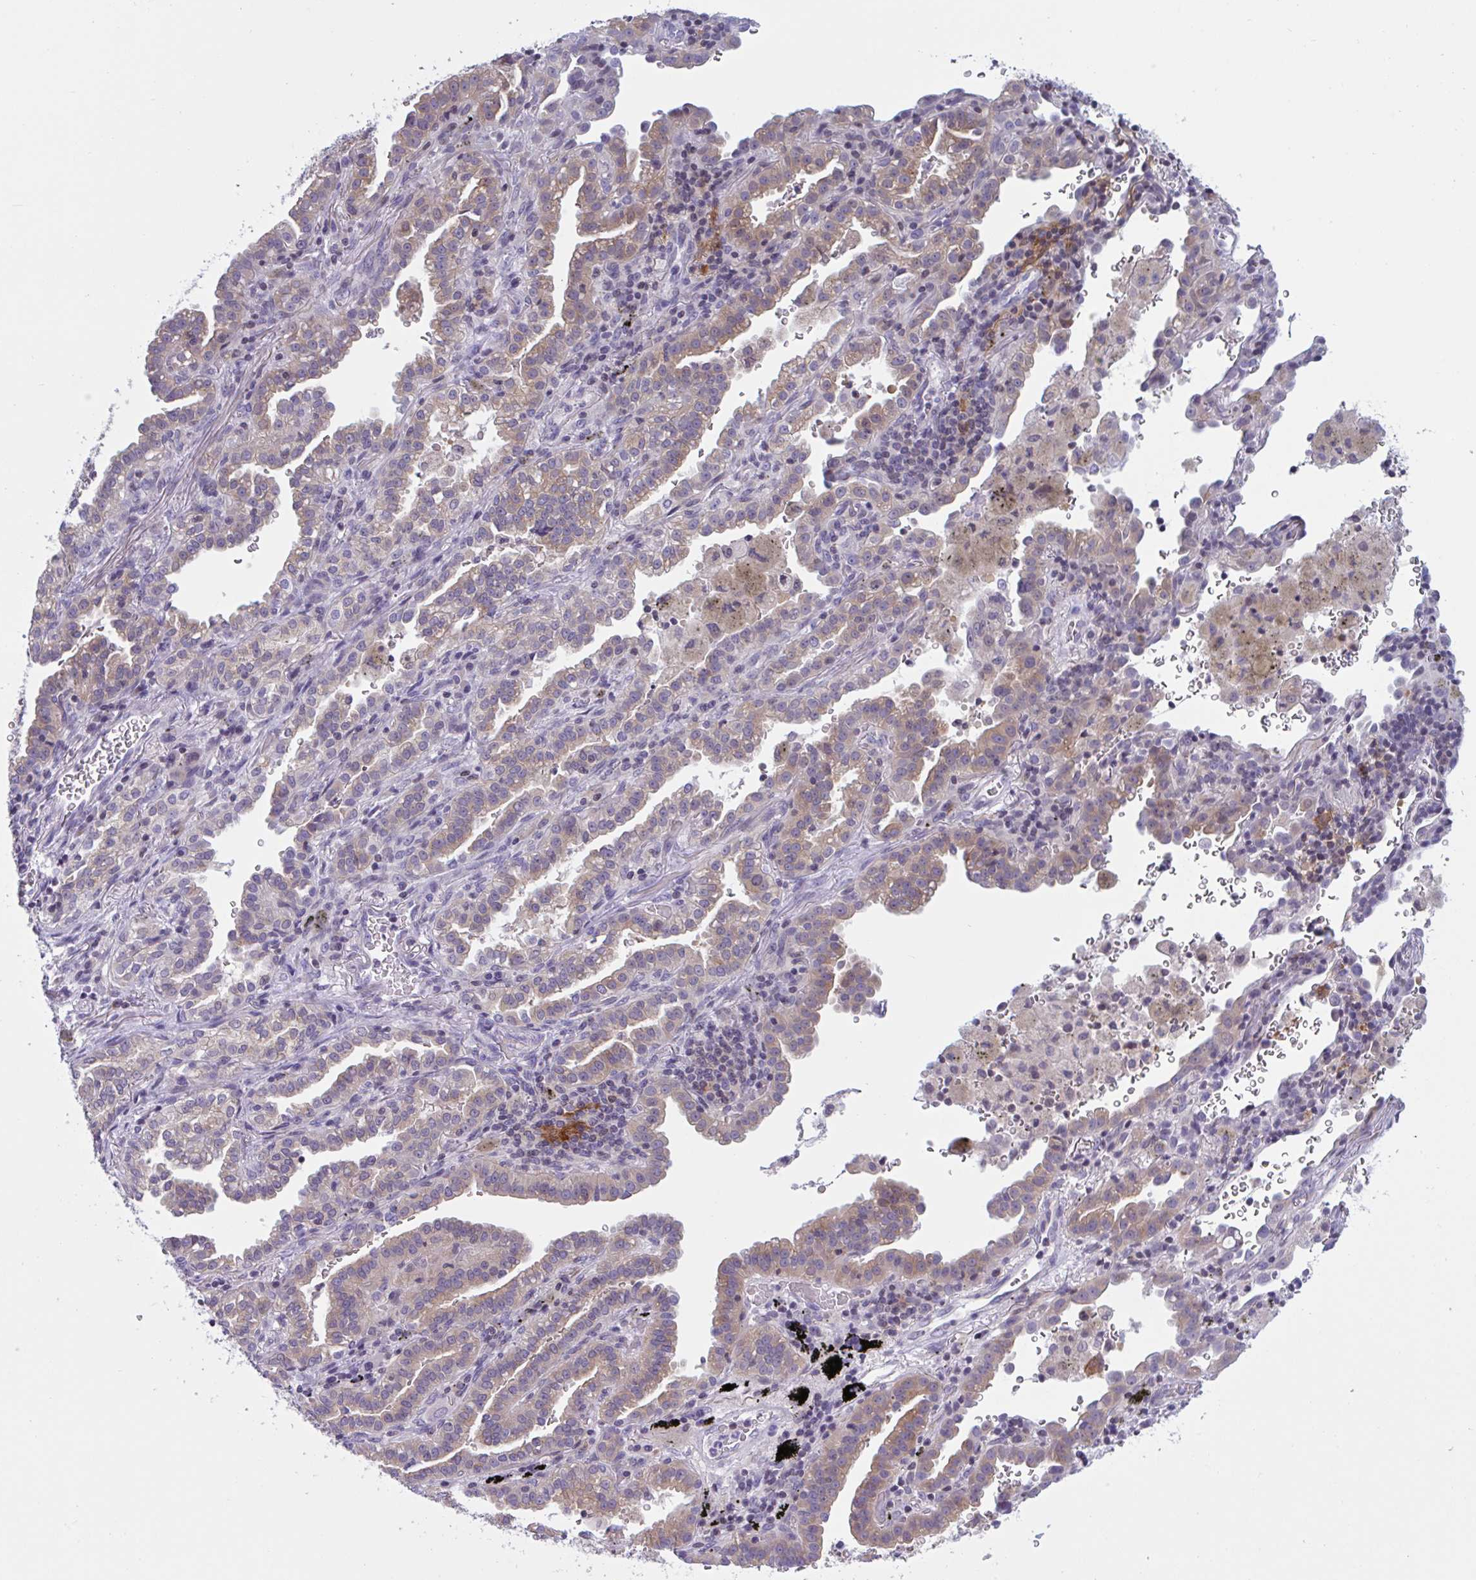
{"staining": {"intensity": "weak", "quantity": "25%-75%", "location": "cytoplasmic/membranous"}, "tissue": "lung cancer", "cell_type": "Tumor cells", "image_type": "cancer", "snomed": [{"axis": "morphology", "description": "Adenocarcinoma, NOS"}, {"axis": "topography", "description": "Lymph node"}, {"axis": "topography", "description": "Lung"}], "caption": "Immunohistochemical staining of lung cancer (adenocarcinoma) reveals low levels of weak cytoplasmic/membranous expression in approximately 25%-75% of tumor cells.", "gene": "SNX11", "patient": {"sex": "male", "age": 66}}